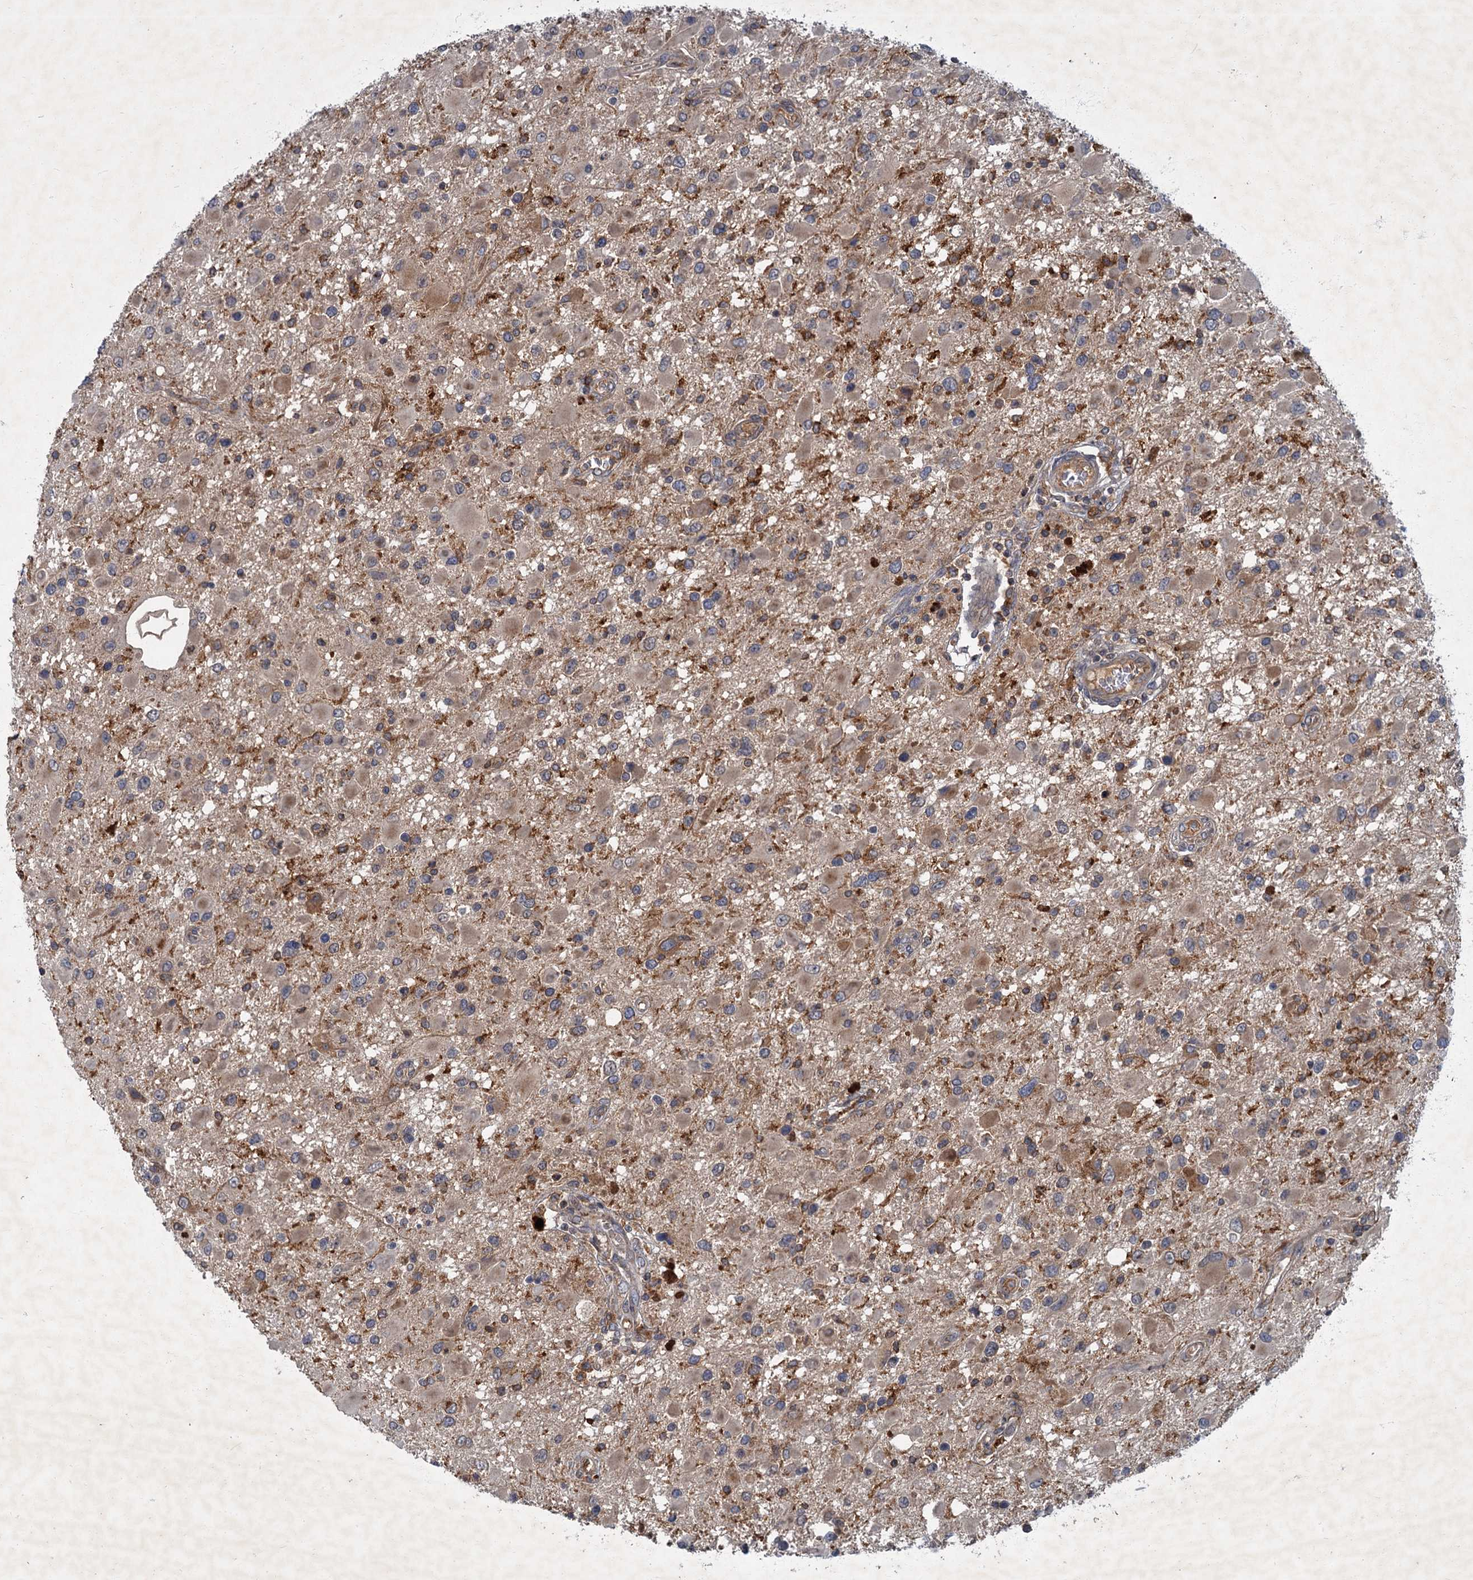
{"staining": {"intensity": "moderate", "quantity": "<25%", "location": "cytoplasmic/membranous"}, "tissue": "glioma", "cell_type": "Tumor cells", "image_type": "cancer", "snomed": [{"axis": "morphology", "description": "Glioma, malignant, High grade"}, {"axis": "topography", "description": "Brain"}], "caption": "Moderate cytoplasmic/membranous staining is identified in approximately <25% of tumor cells in glioma. Nuclei are stained in blue.", "gene": "SLC11A2", "patient": {"sex": "male", "age": 53}}